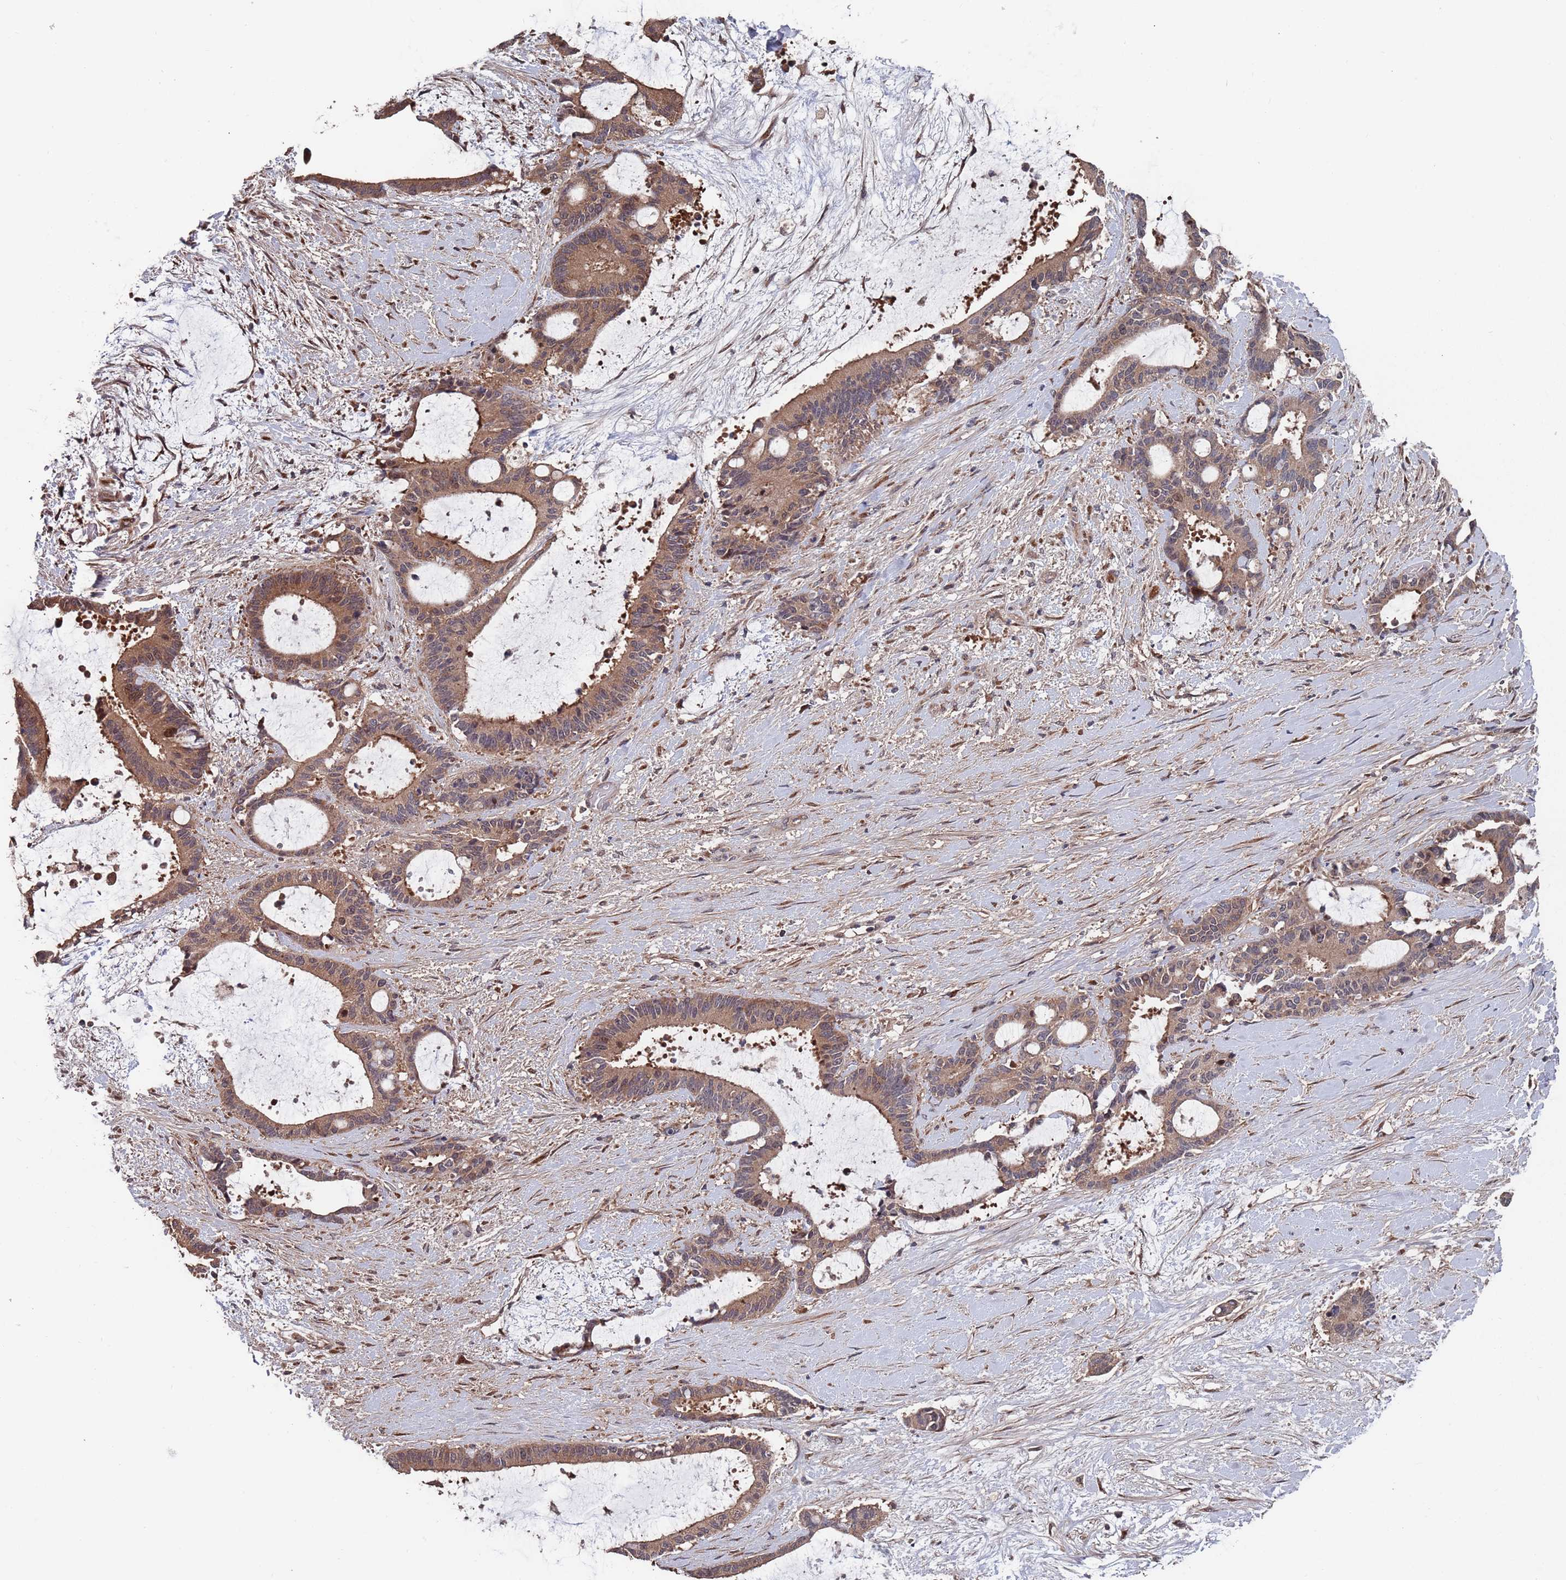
{"staining": {"intensity": "moderate", "quantity": ">75%", "location": "cytoplasmic/membranous"}, "tissue": "liver cancer", "cell_type": "Tumor cells", "image_type": "cancer", "snomed": [{"axis": "morphology", "description": "Normal tissue, NOS"}, {"axis": "morphology", "description": "Cholangiocarcinoma"}, {"axis": "topography", "description": "Liver"}, {"axis": "topography", "description": "Peripheral nerve tissue"}], "caption": "Brown immunohistochemical staining in liver cholangiocarcinoma demonstrates moderate cytoplasmic/membranous positivity in approximately >75% of tumor cells.", "gene": "UNC45A", "patient": {"sex": "female", "age": 73}}